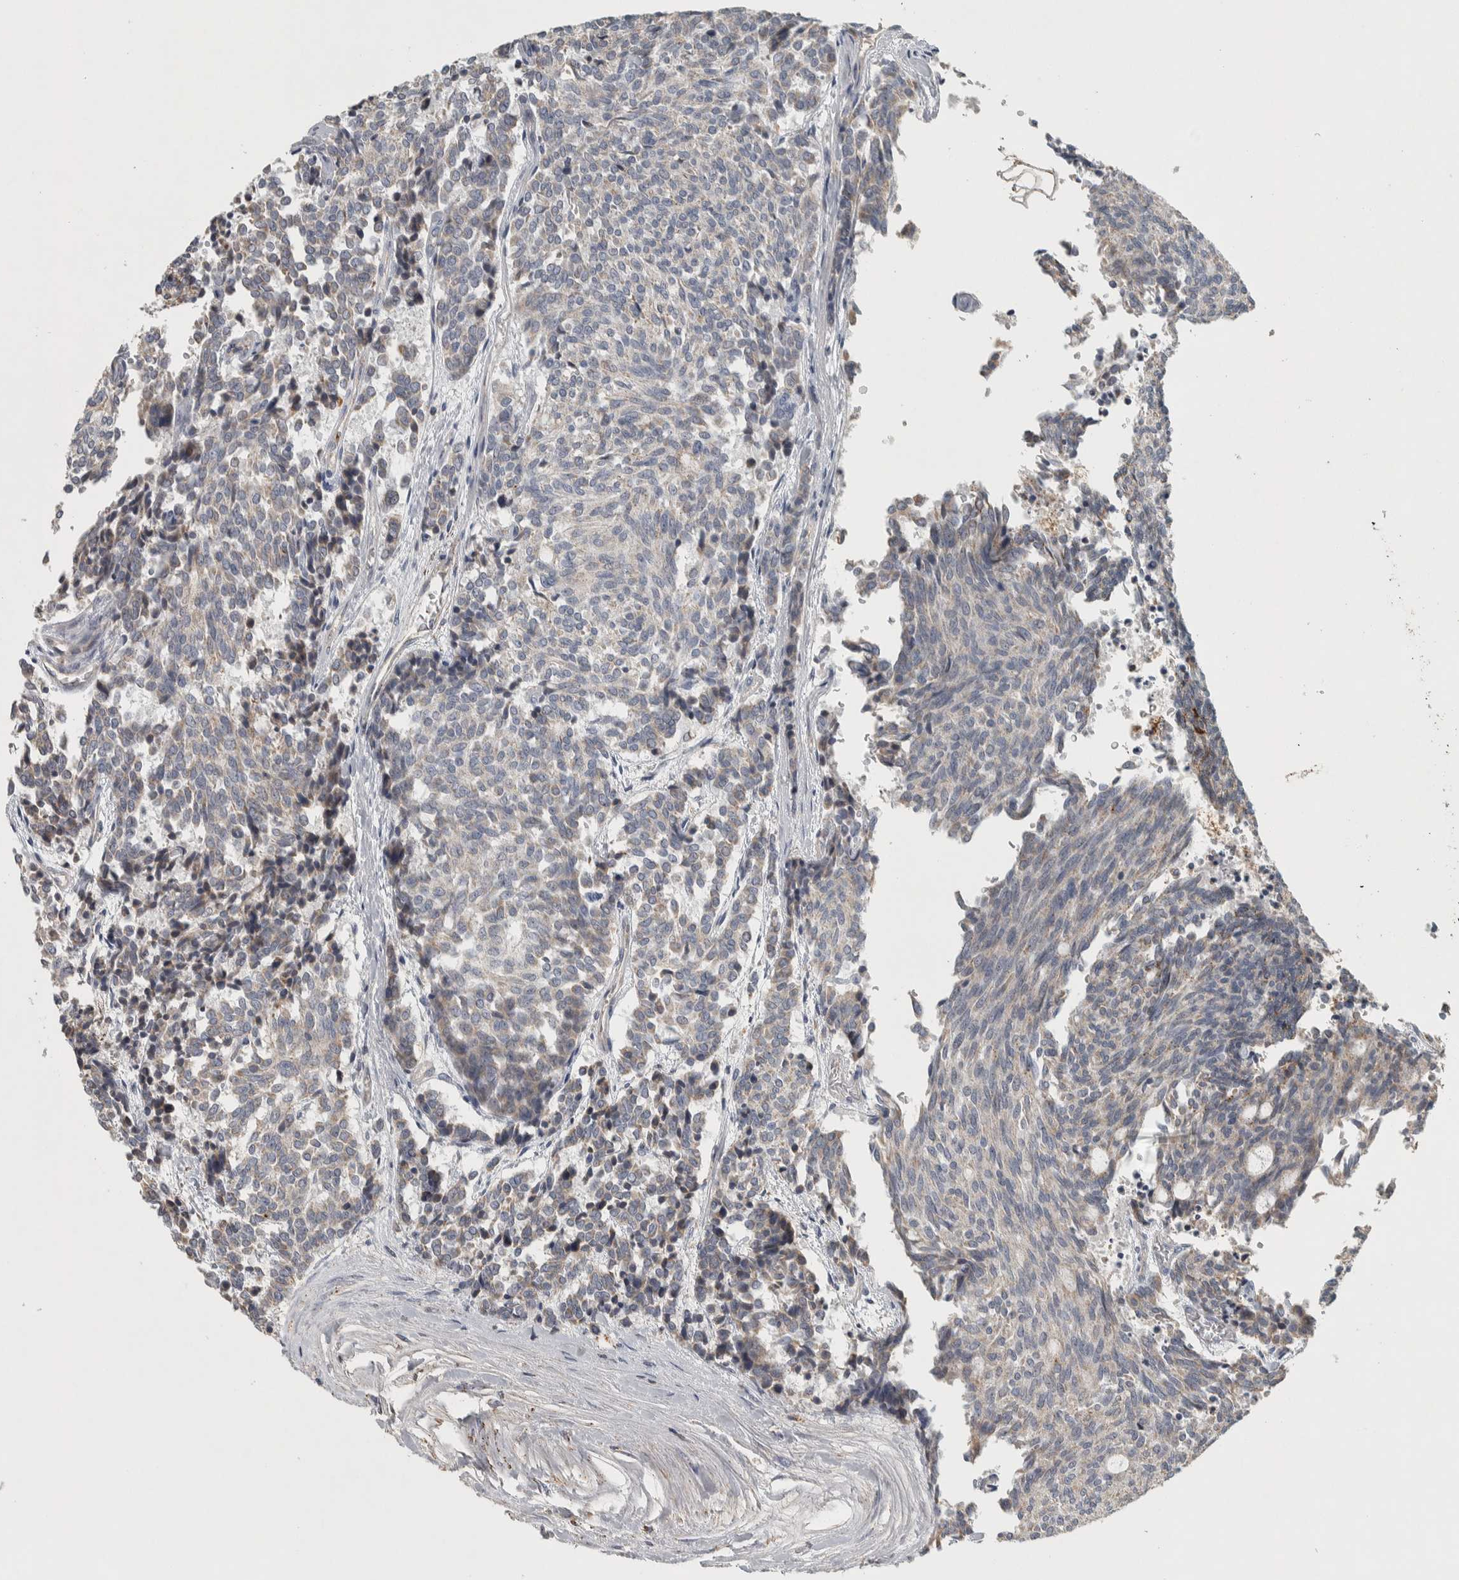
{"staining": {"intensity": "weak", "quantity": "<25%", "location": "cytoplasmic/membranous"}, "tissue": "carcinoid", "cell_type": "Tumor cells", "image_type": "cancer", "snomed": [{"axis": "morphology", "description": "Carcinoid, malignant, NOS"}, {"axis": "topography", "description": "Pancreas"}], "caption": "Immunohistochemical staining of human carcinoid shows no significant staining in tumor cells.", "gene": "FAM78A", "patient": {"sex": "female", "age": 54}}